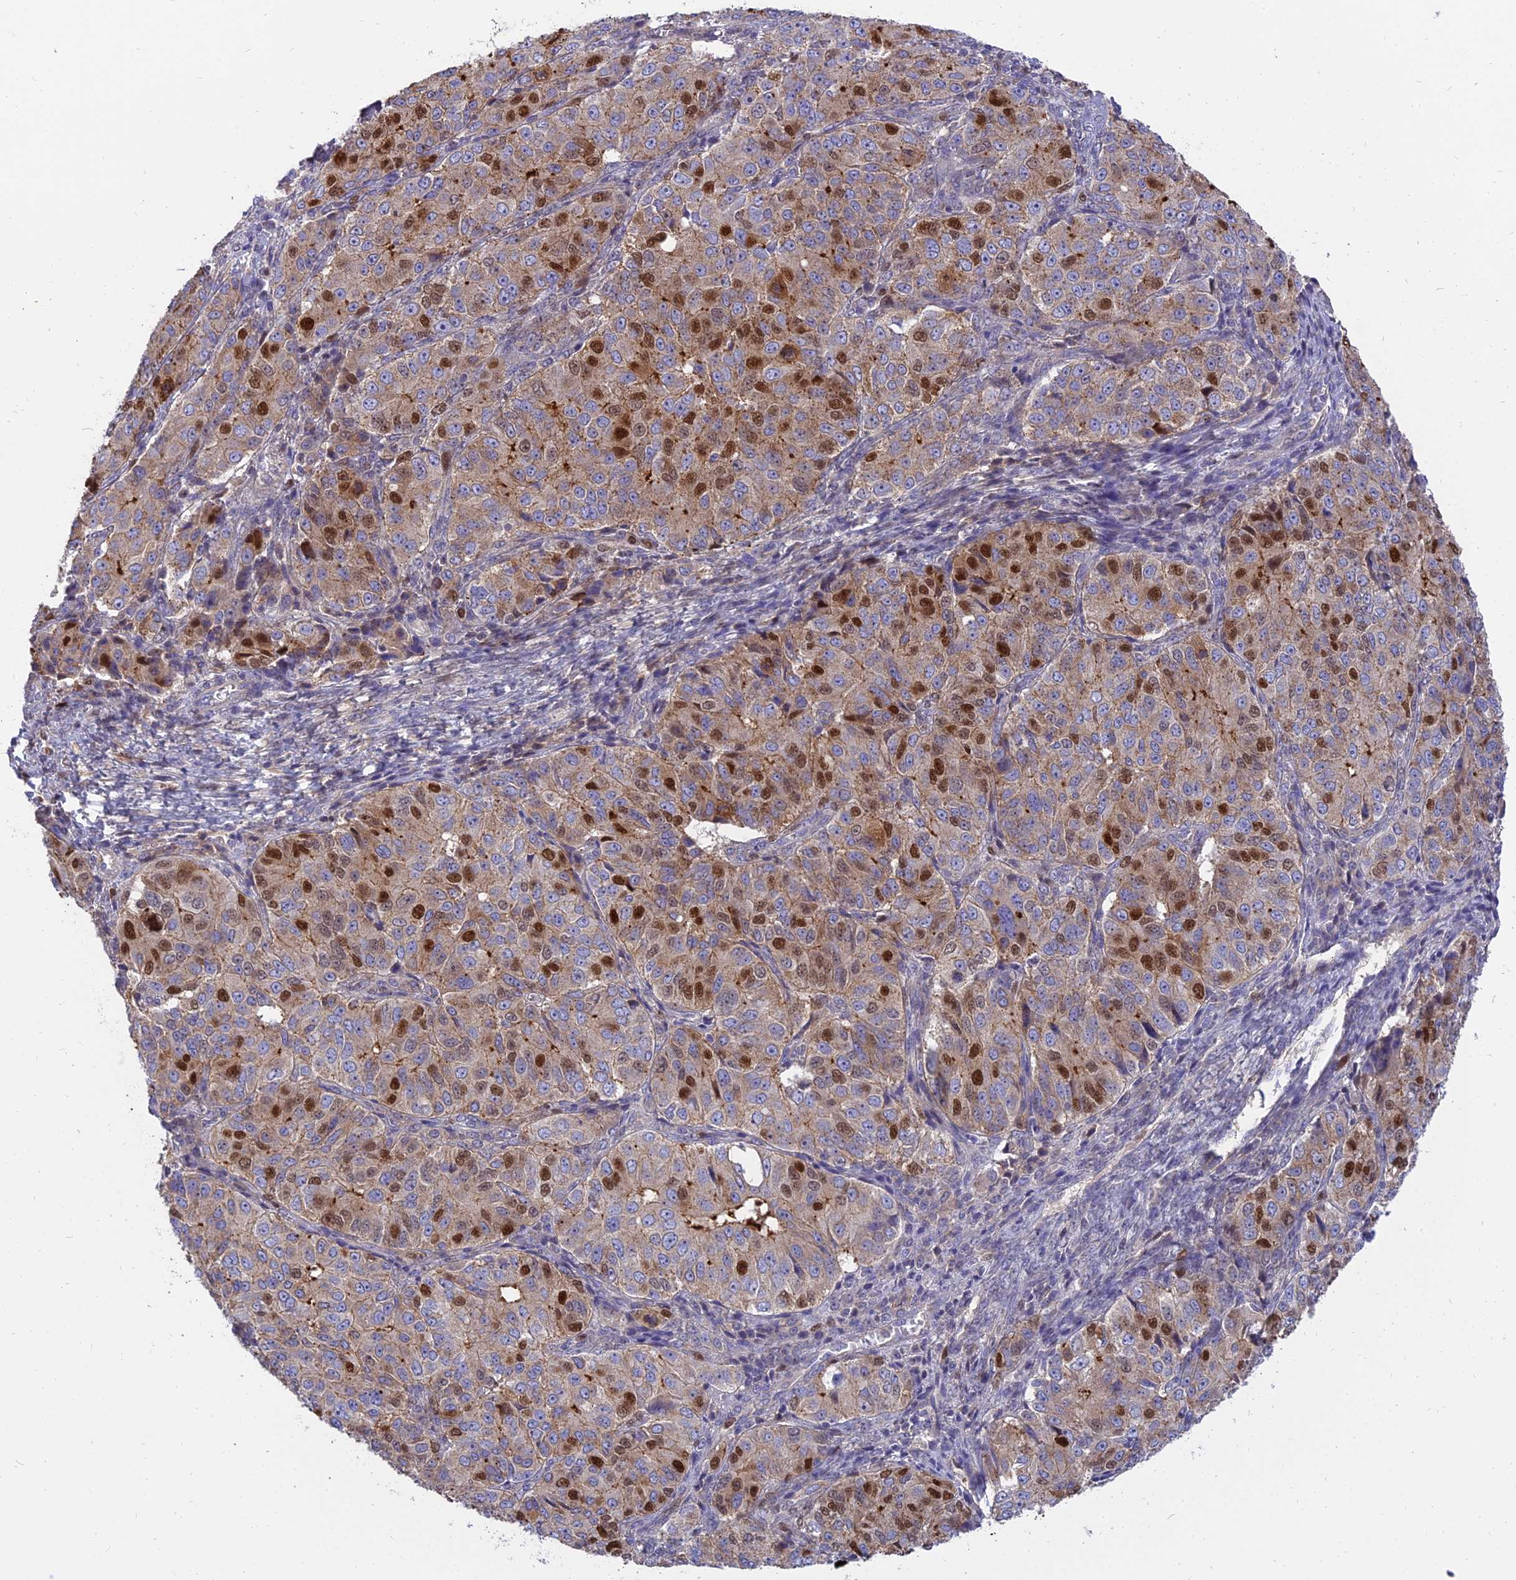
{"staining": {"intensity": "strong", "quantity": "<25%", "location": "cytoplasmic/membranous,nuclear"}, "tissue": "ovarian cancer", "cell_type": "Tumor cells", "image_type": "cancer", "snomed": [{"axis": "morphology", "description": "Carcinoma, endometroid"}, {"axis": "topography", "description": "Ovary"}], "caption": "Immunohistochemical staining of ovarian cancer displays strong cytoplasmic/membranous and nuclear protein staining in about <25% of tumor cells.", "gene": "CENPV", "patient": {"sex": "female", "age": 51}}